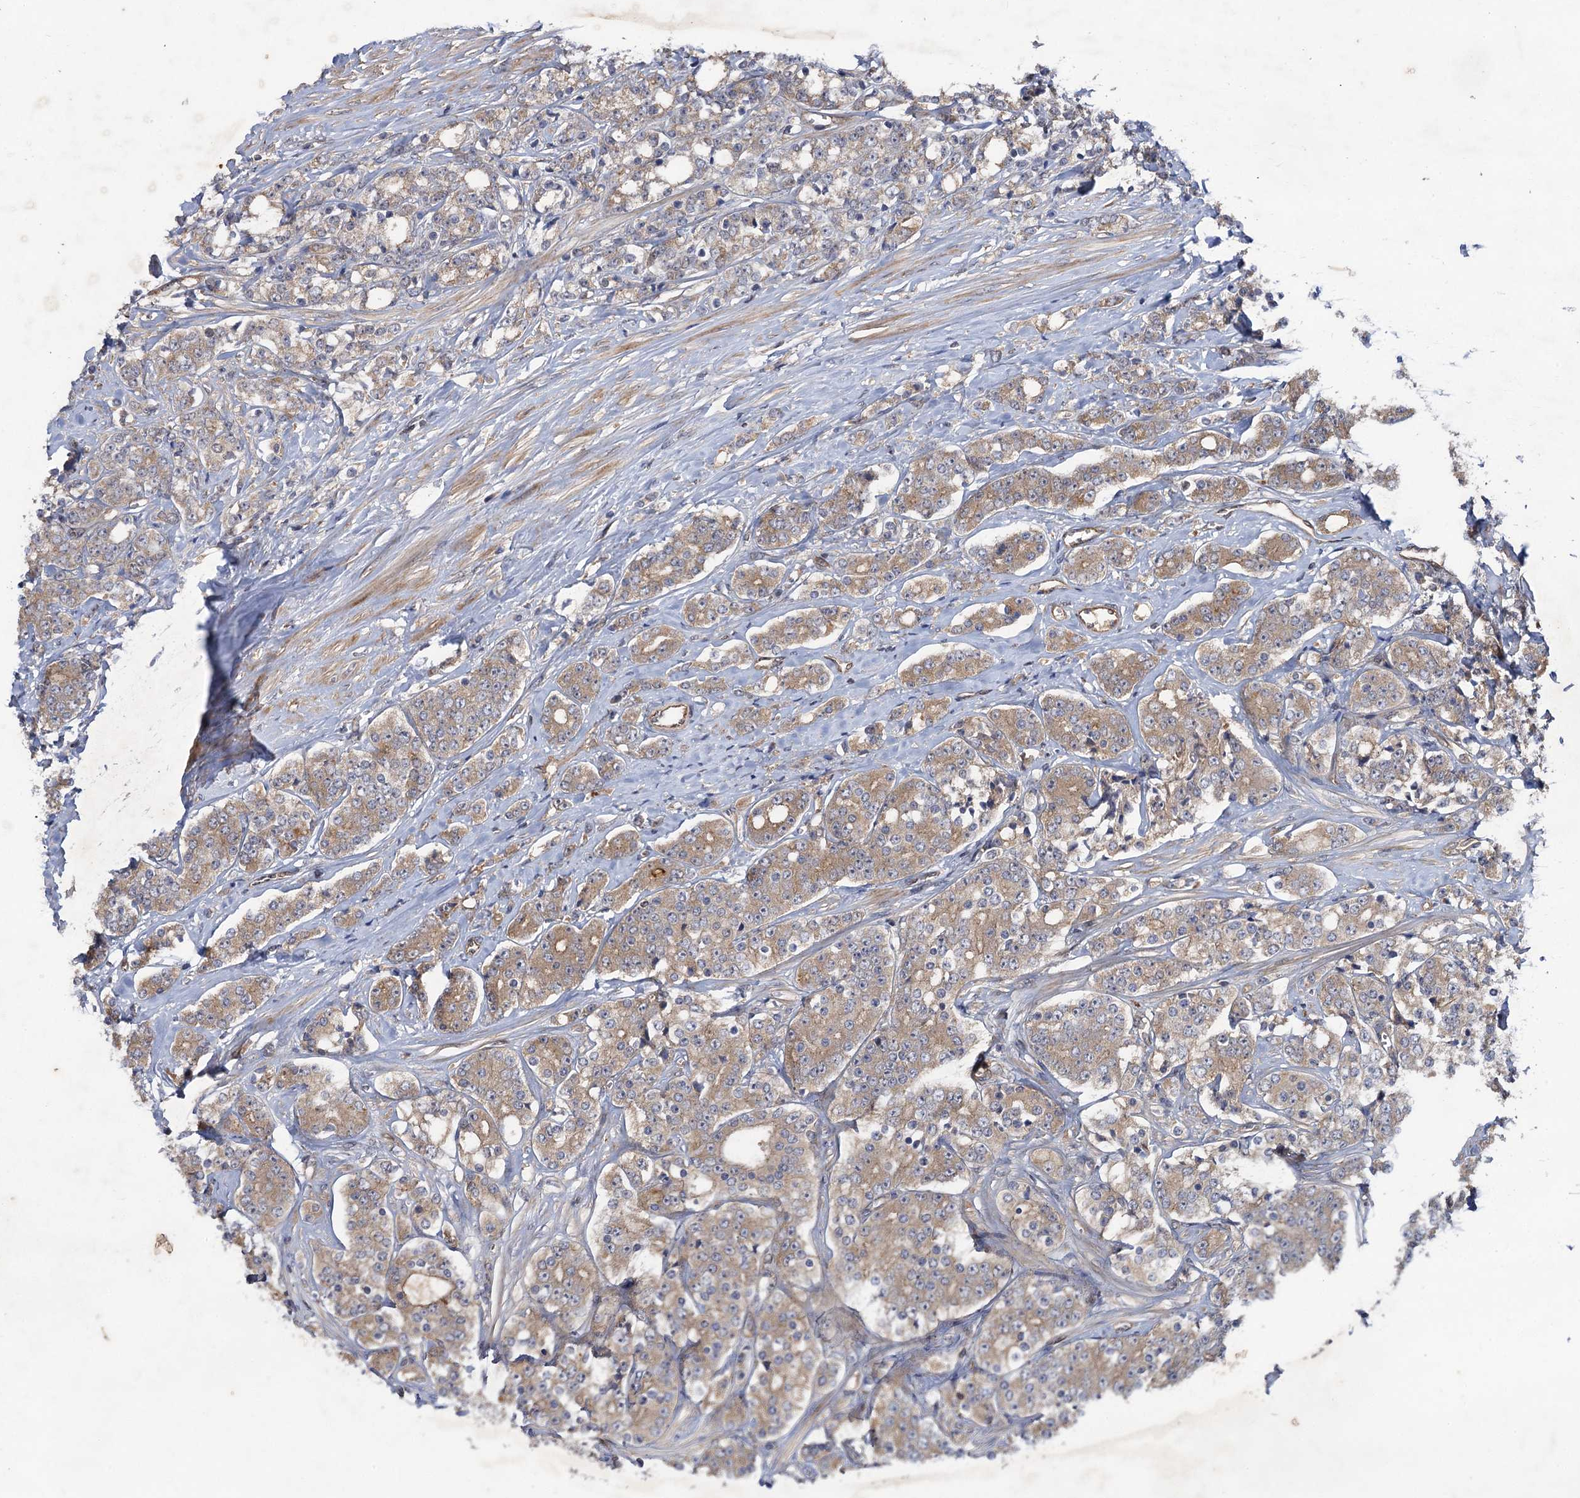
{"staining": {"intensity": "moderate", "quantity": ">75%", "location": "cytoplasmic/membranous"}, "tissue": "prostate cancer", "cell_type": "Tumor cells", "image_type": "cancer", "snomed": [{"axis": "morphology", "description": "Adenocarcinoma, High grade"}, {"axis": "topography", "description": "Prostate"}], "caption": "Immunohistochemical staining of human prostate cancer (high-grade adenocarcinoma) displays medium levels of moderate cytoplasmic/membranous positivity in about >75% of tumor cells.", "gene": "HAUS1", "patient": {"sex": "male", "age": 62}}